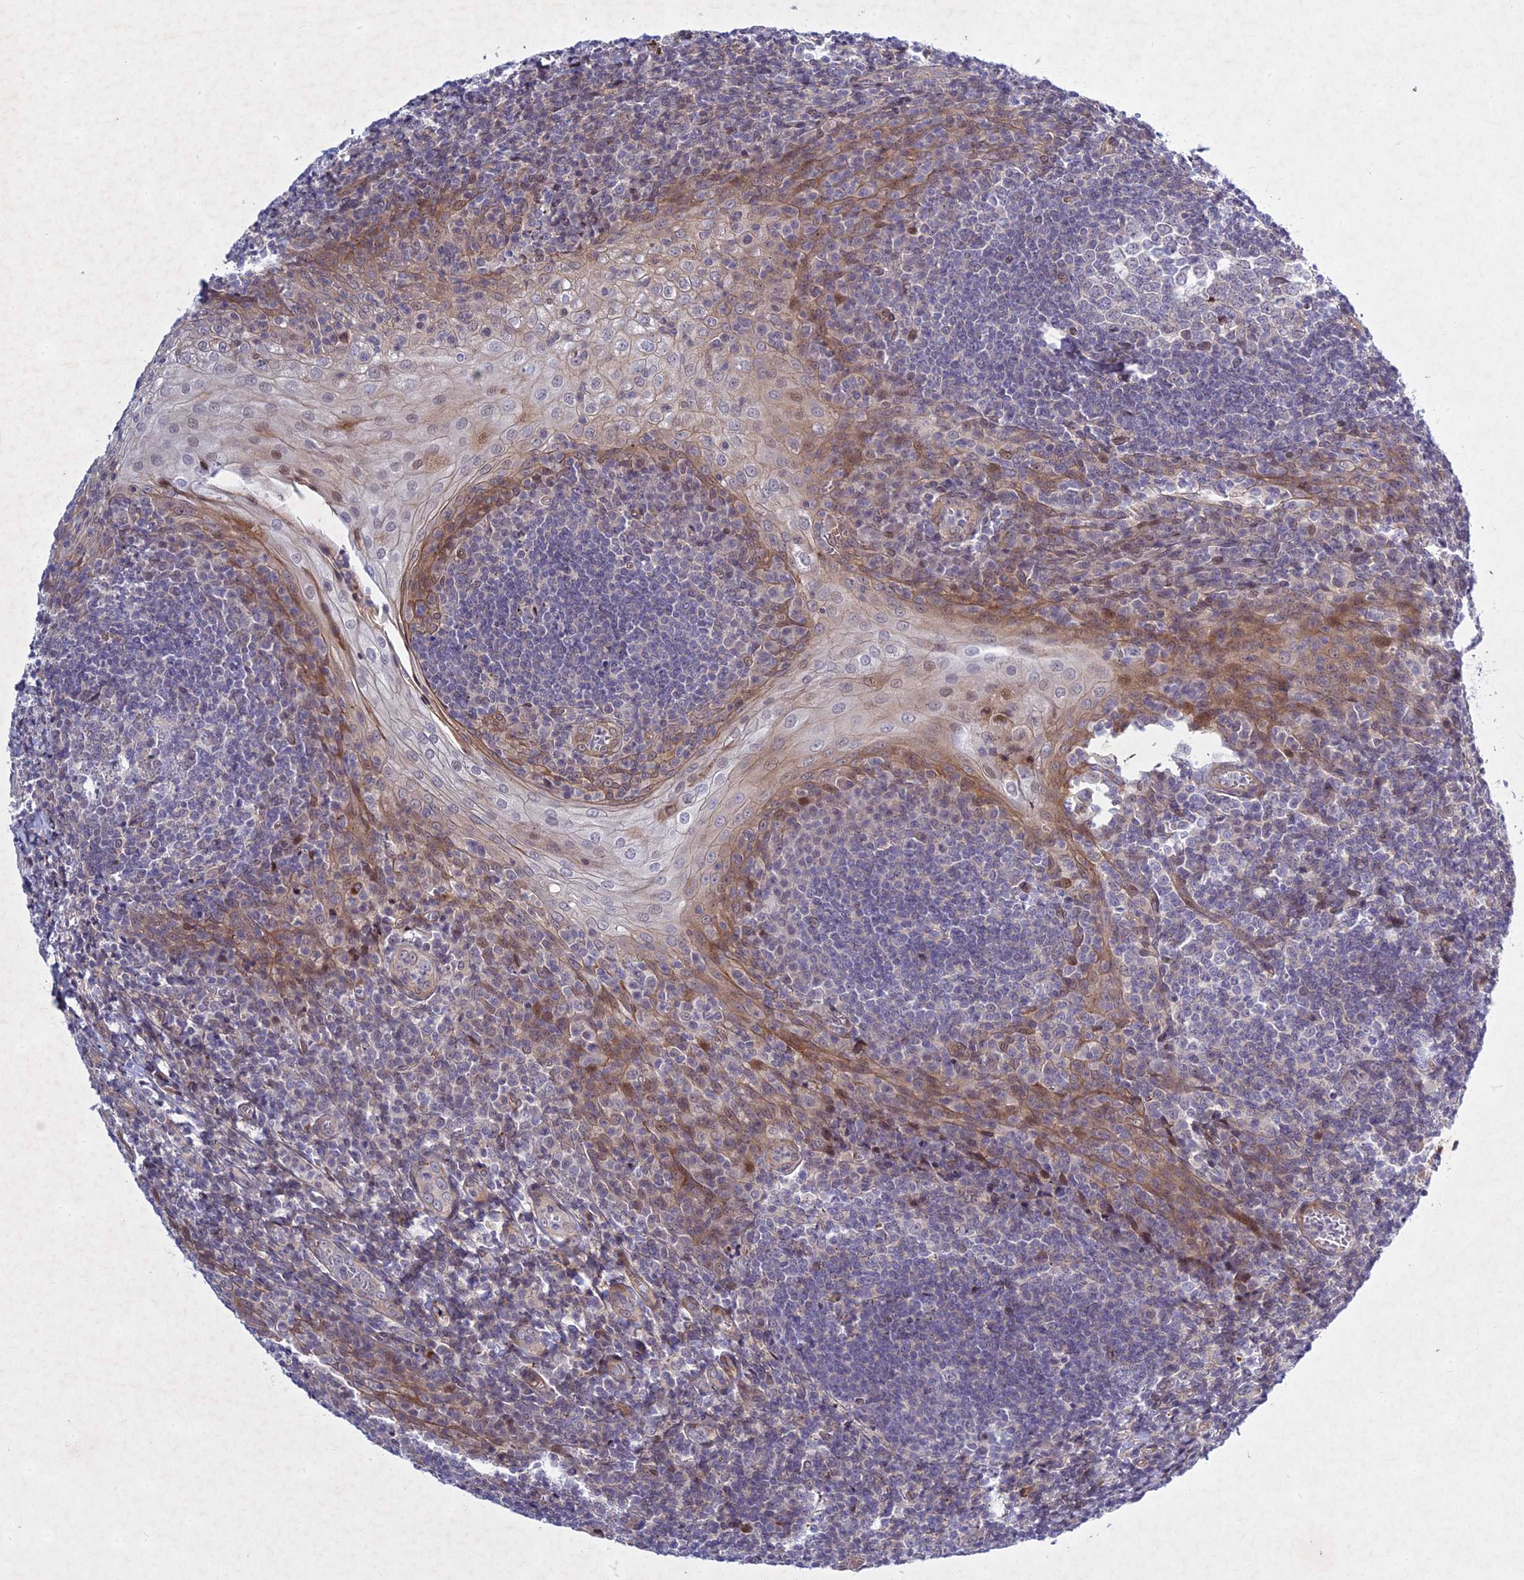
{"staining": {"intensity": "negative", "quantity": "none", "location": "none"}, "tissue": "tonsil", "cell_type": "Germinal center cells", "image_type": "normal", "snomed": [{"axis": "morphology", "description": "Normal tissue, NOS"}, {"axis": "topography", "description": "Tonsil"}], "caption": "The histopathology image reveals no staining of germinal center cells in unremarkable tonsil. (DAB IHC with hematoxylin counter stain).", "gene": "PTHLH", "patient": {"sex": "male", "age": 27}}